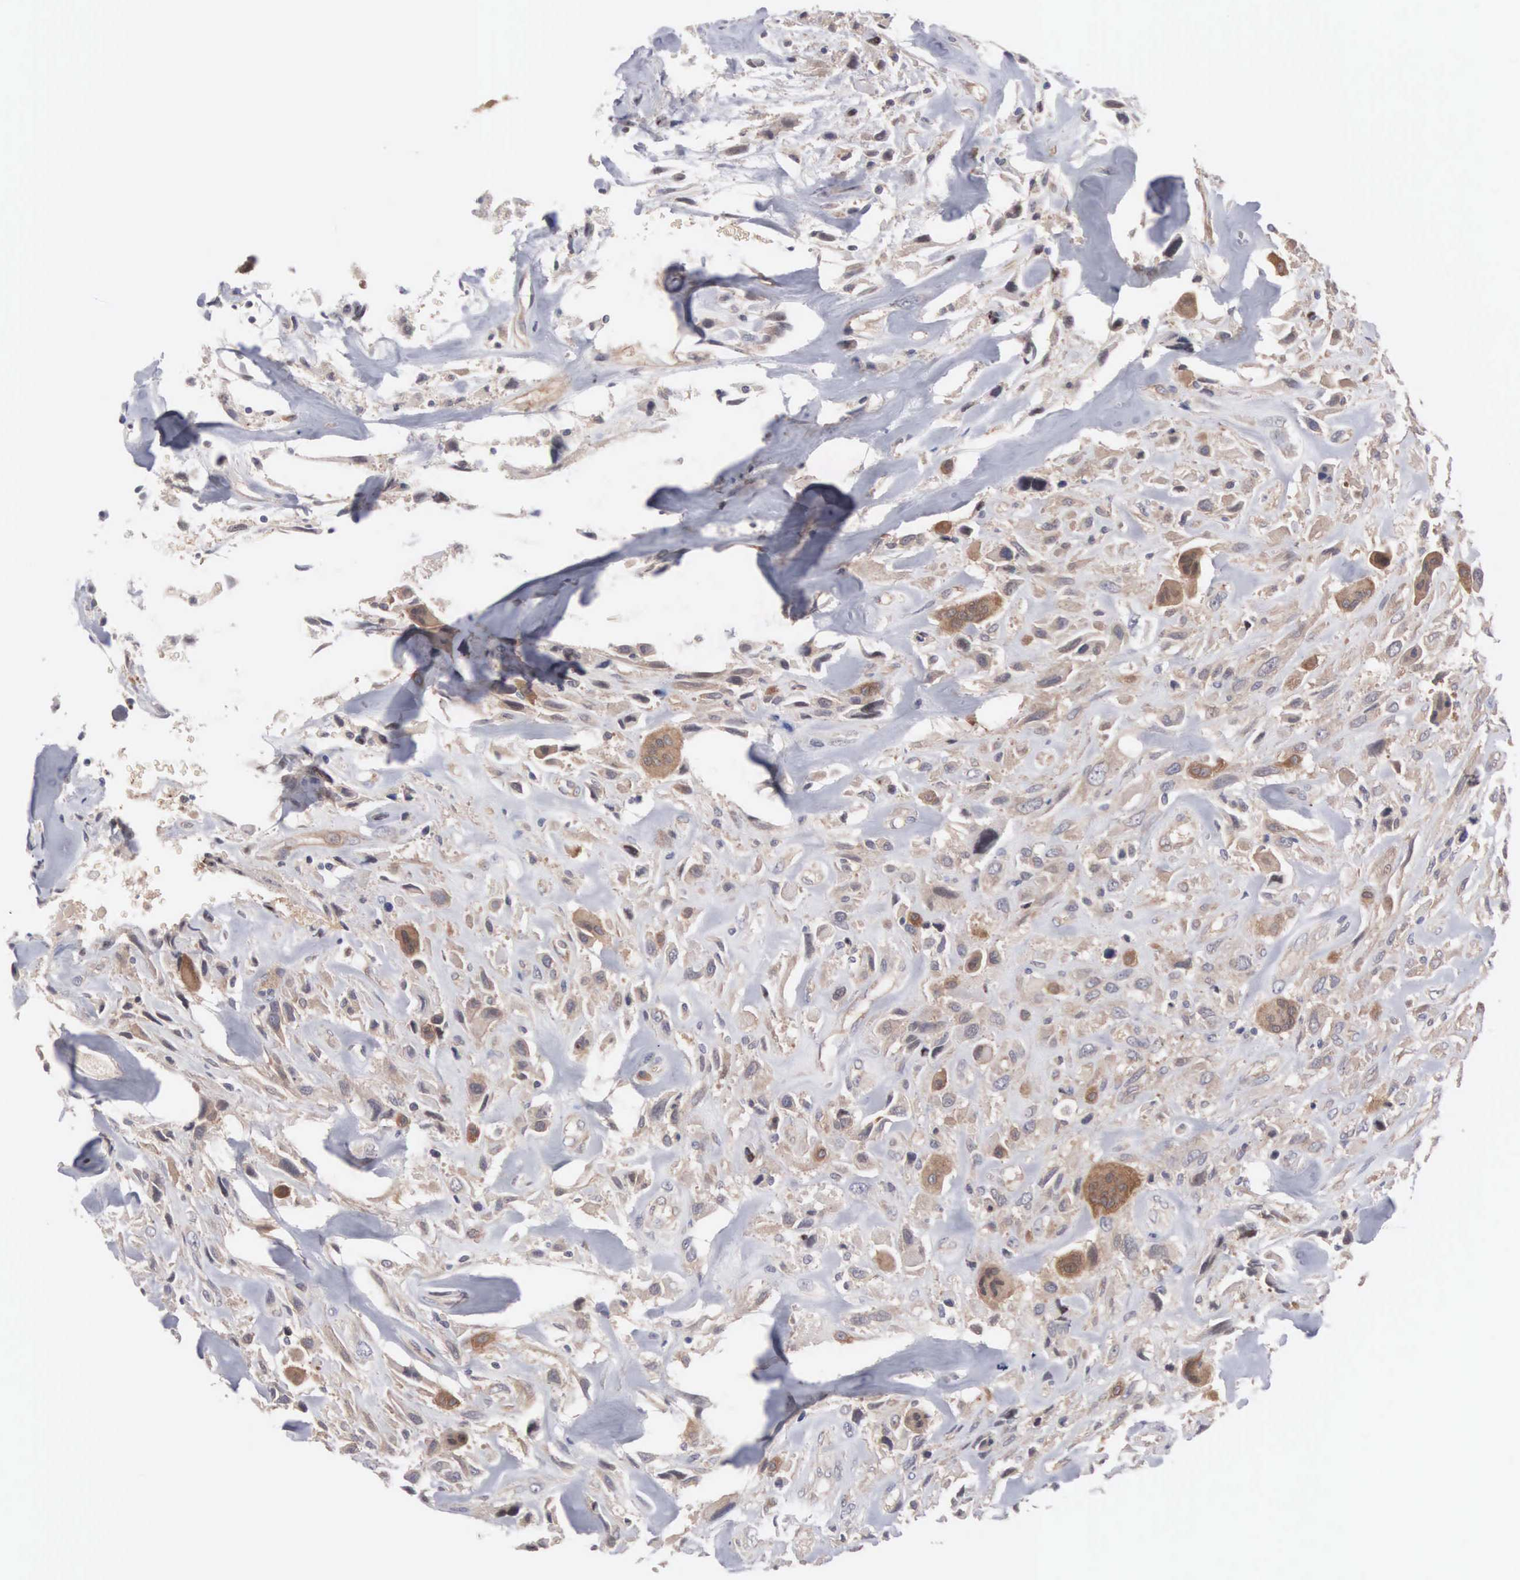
{"staining": {"intensity": "moderate", "quantity": ">75%", "location": "cytoplasmic/membranous"}, "tissue": "breast cancer", "cell_type": "Tumor cells", "image_type": "cancer", "snomed": [{"axis": "morphology", "description": "Neoplasm, malignant, NOS"}, {"axis": "topography", "description": "Breast"}], "caption": "IHC (DAB (3,3'-diaminobenzidine)) staining of malignant neoplasm (breast) demonstrates moderate cytoplasmic/membranous protein positivity in approximately >75% of tumor cells. Nuclei are stained in blue.", "gene": "INF2", "patient": {"sex": "female", "age": 50}}